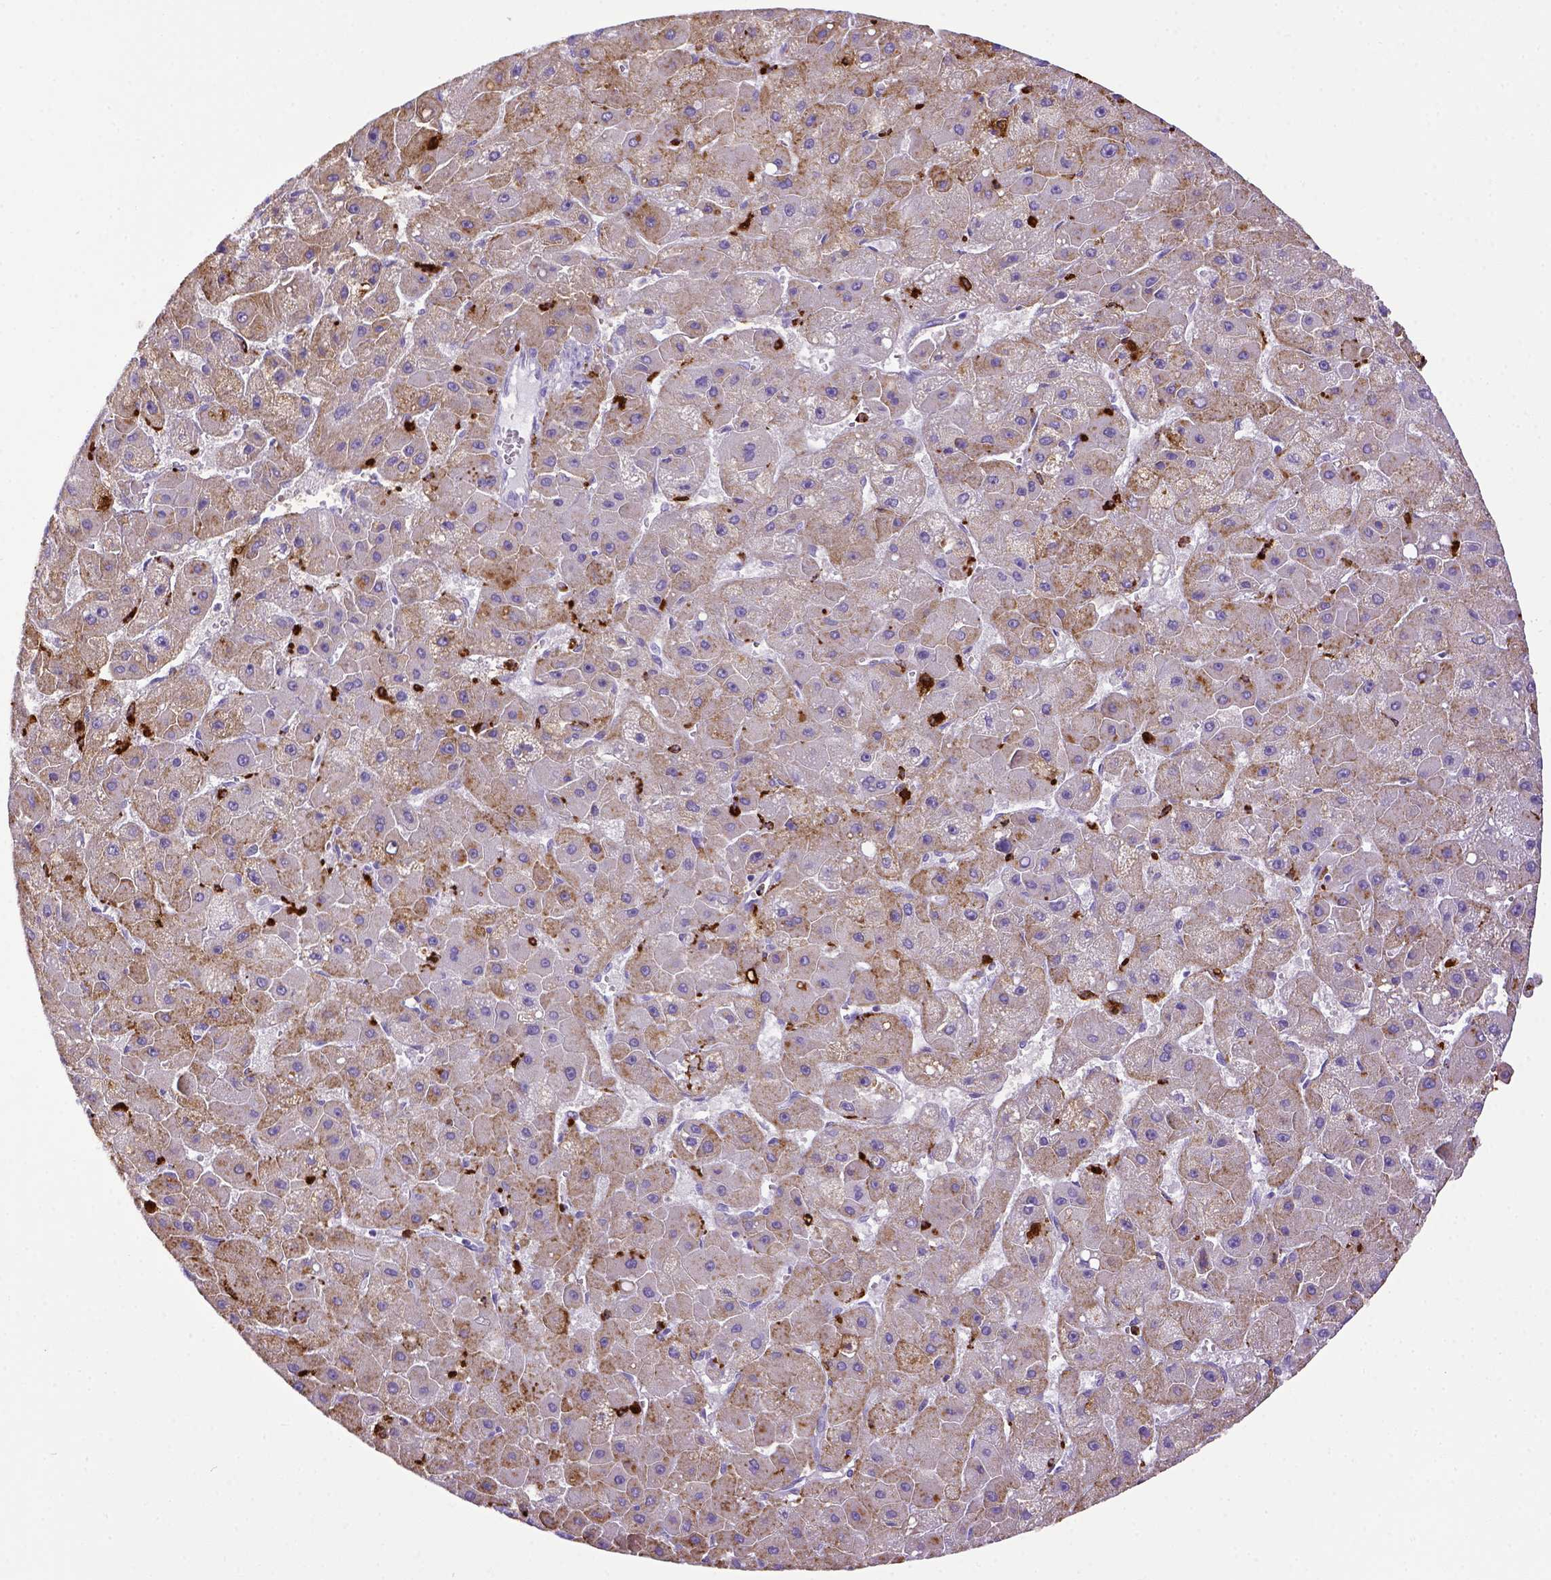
{"staining": {"intensity": "negative", "quantity": "none", "location": "none"}, "tissue": "liver cancer", "cell_type": "Tumor cells", "image_type": "cancer", "snomed": [{"axis": "morphology", "description": "Carcinoma, Hepatocellular, NOS"}, {"axis": "topography", "description": "Liver"}], "caption": "IHC histopathology image of neoplastic tissue: liver cancer stained with DAB (3,3'-diaminobenzidine) demonstrates no significant protein positivity in tumor cells.", "gene": "CD68", "patient": {"sex": "female", "age": 25}}